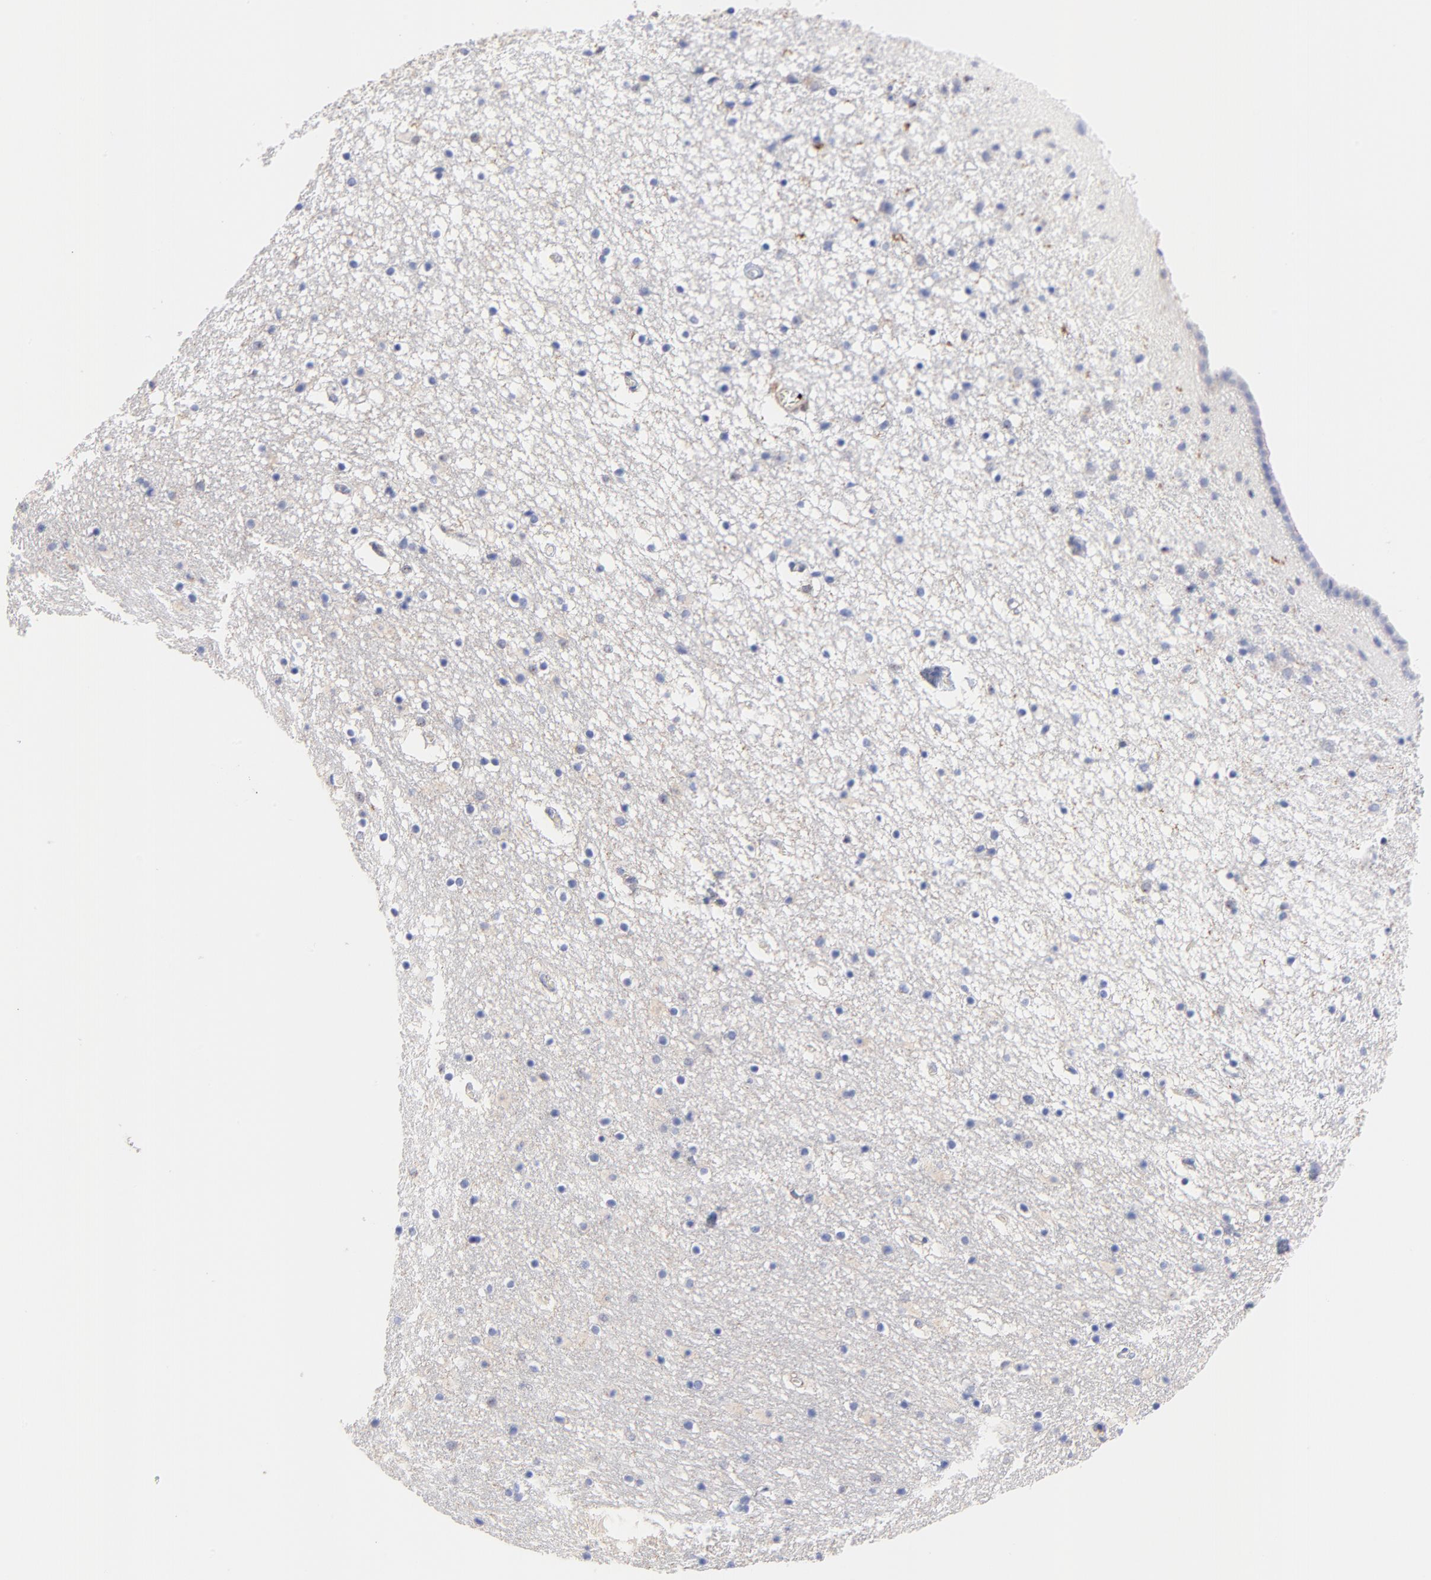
{"staining": {"intensity": "negative", "quantity": "none", "location": "none"}, "tissue": "caudate", "cell_type": "Glial cells", "image_type": "normal", "snomed": [{"axis": "morphology", "description": "Normal tissue, NOS"}, {"axis": "topography", "description": "Lateral ventricle wall"}], "caption": "Image shows no protein staining in glial cells of unremarkable caudate. (Stains: DAB immunohistochemistry with hematoxylin counter stain, Microscopy: brightfield microscopy at high magnification).", "gene": "ASL", "patient": {"sex": "male", "age": 45}}